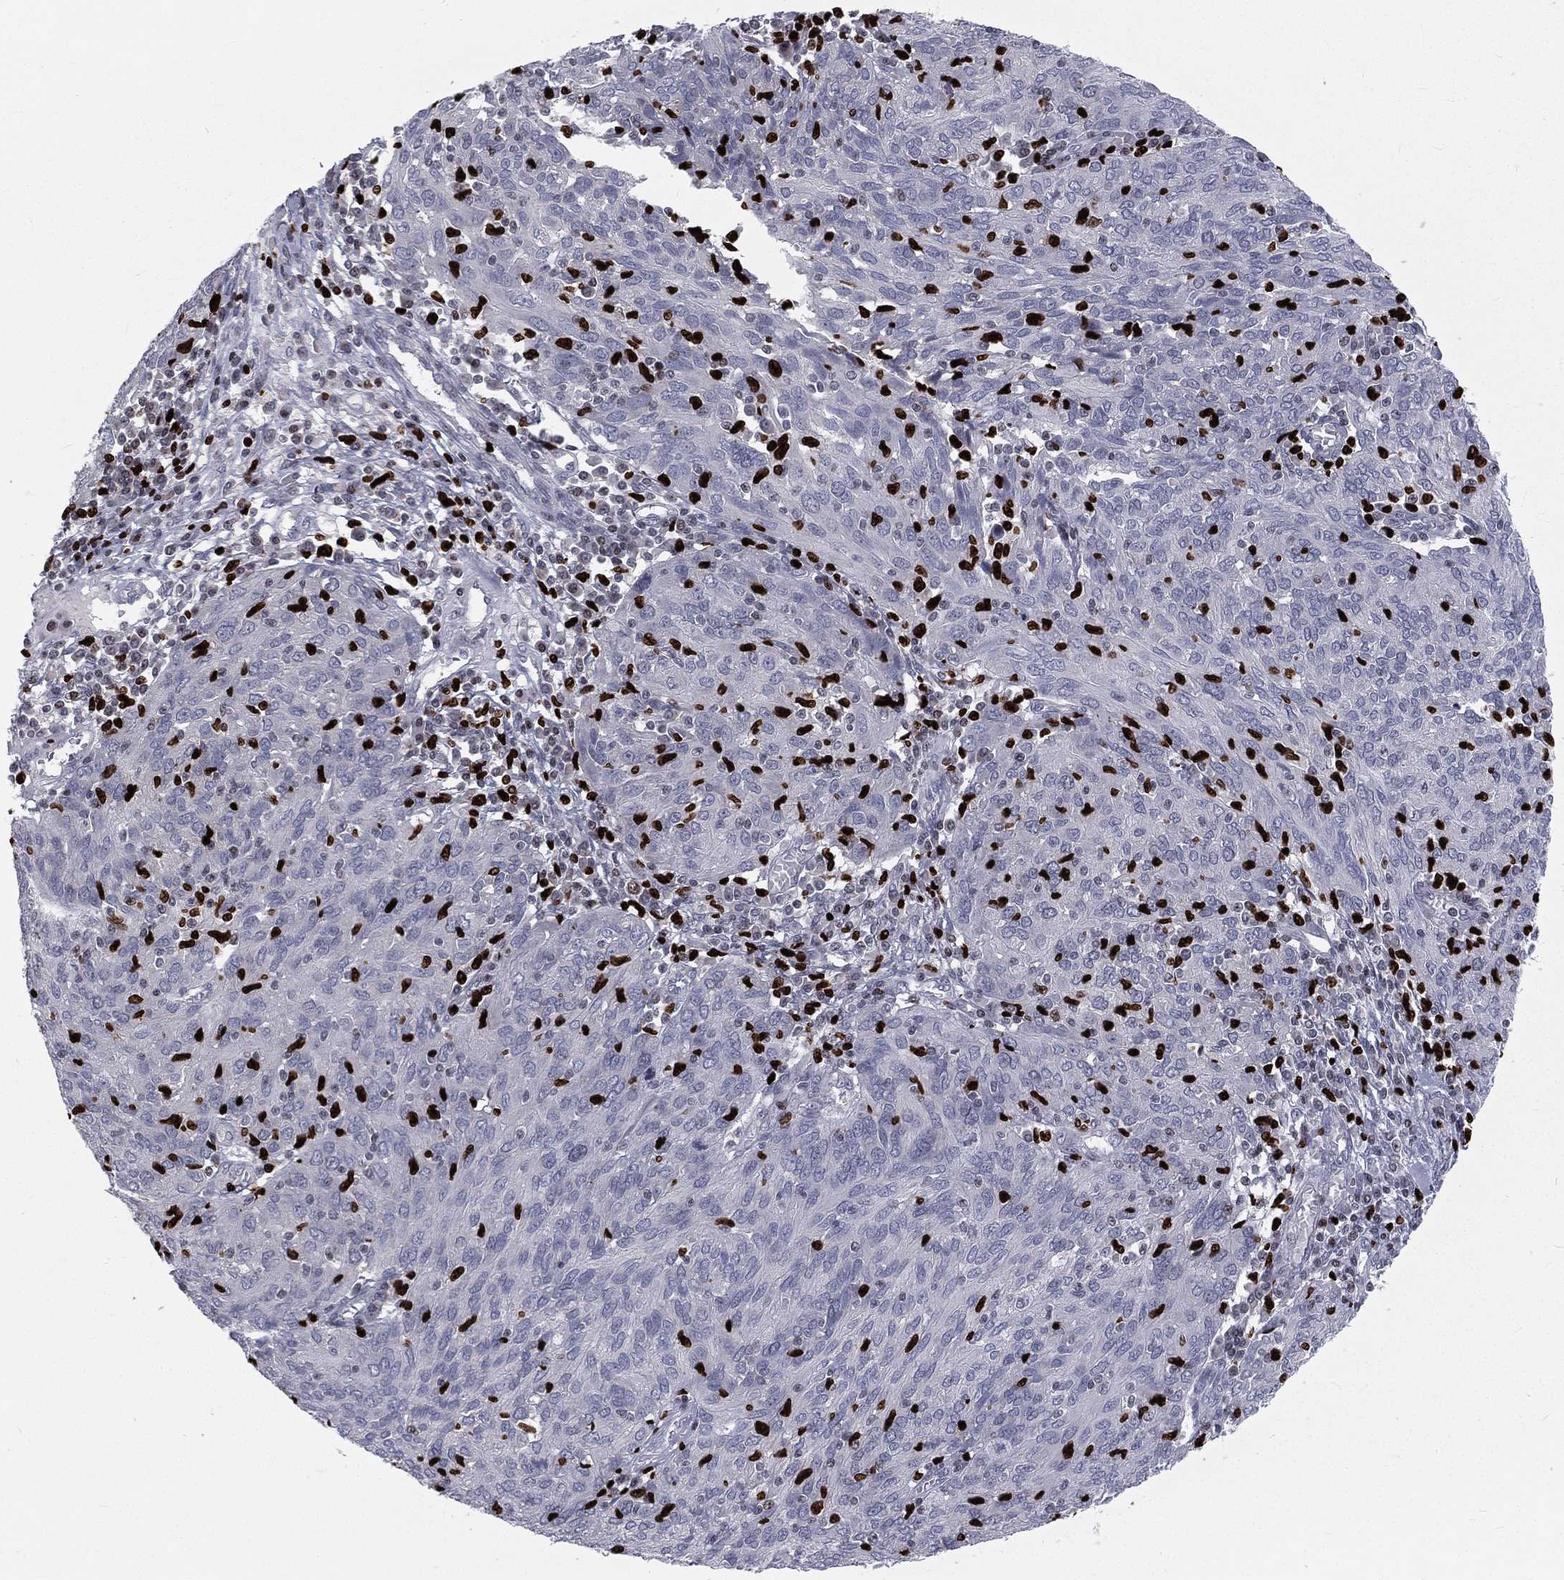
{"staining": {"intensity": "negative", "quantity": "none", "location": "none"}, "tissue": "ovarian cancer", "cell_type": "Tumor cells", "image_type": "cancer", "snomed": [{"axis": "morphology", "description": "Carcinoma, endometroid"}, {"axis": "topography", "description": "Ovary"}], "caption": "Immunohistochemical staining of human ovarian cancer reveals no significant expression in tumor cells. Brightfield microscopy of immunohistochemistry stained with DAB (3,3'-diaminobenzidine) (brown) and hematoxylin (blue), captured at high magnification.", "gene": "MNDA", "patient": {"sex": "female", "age": 50}}